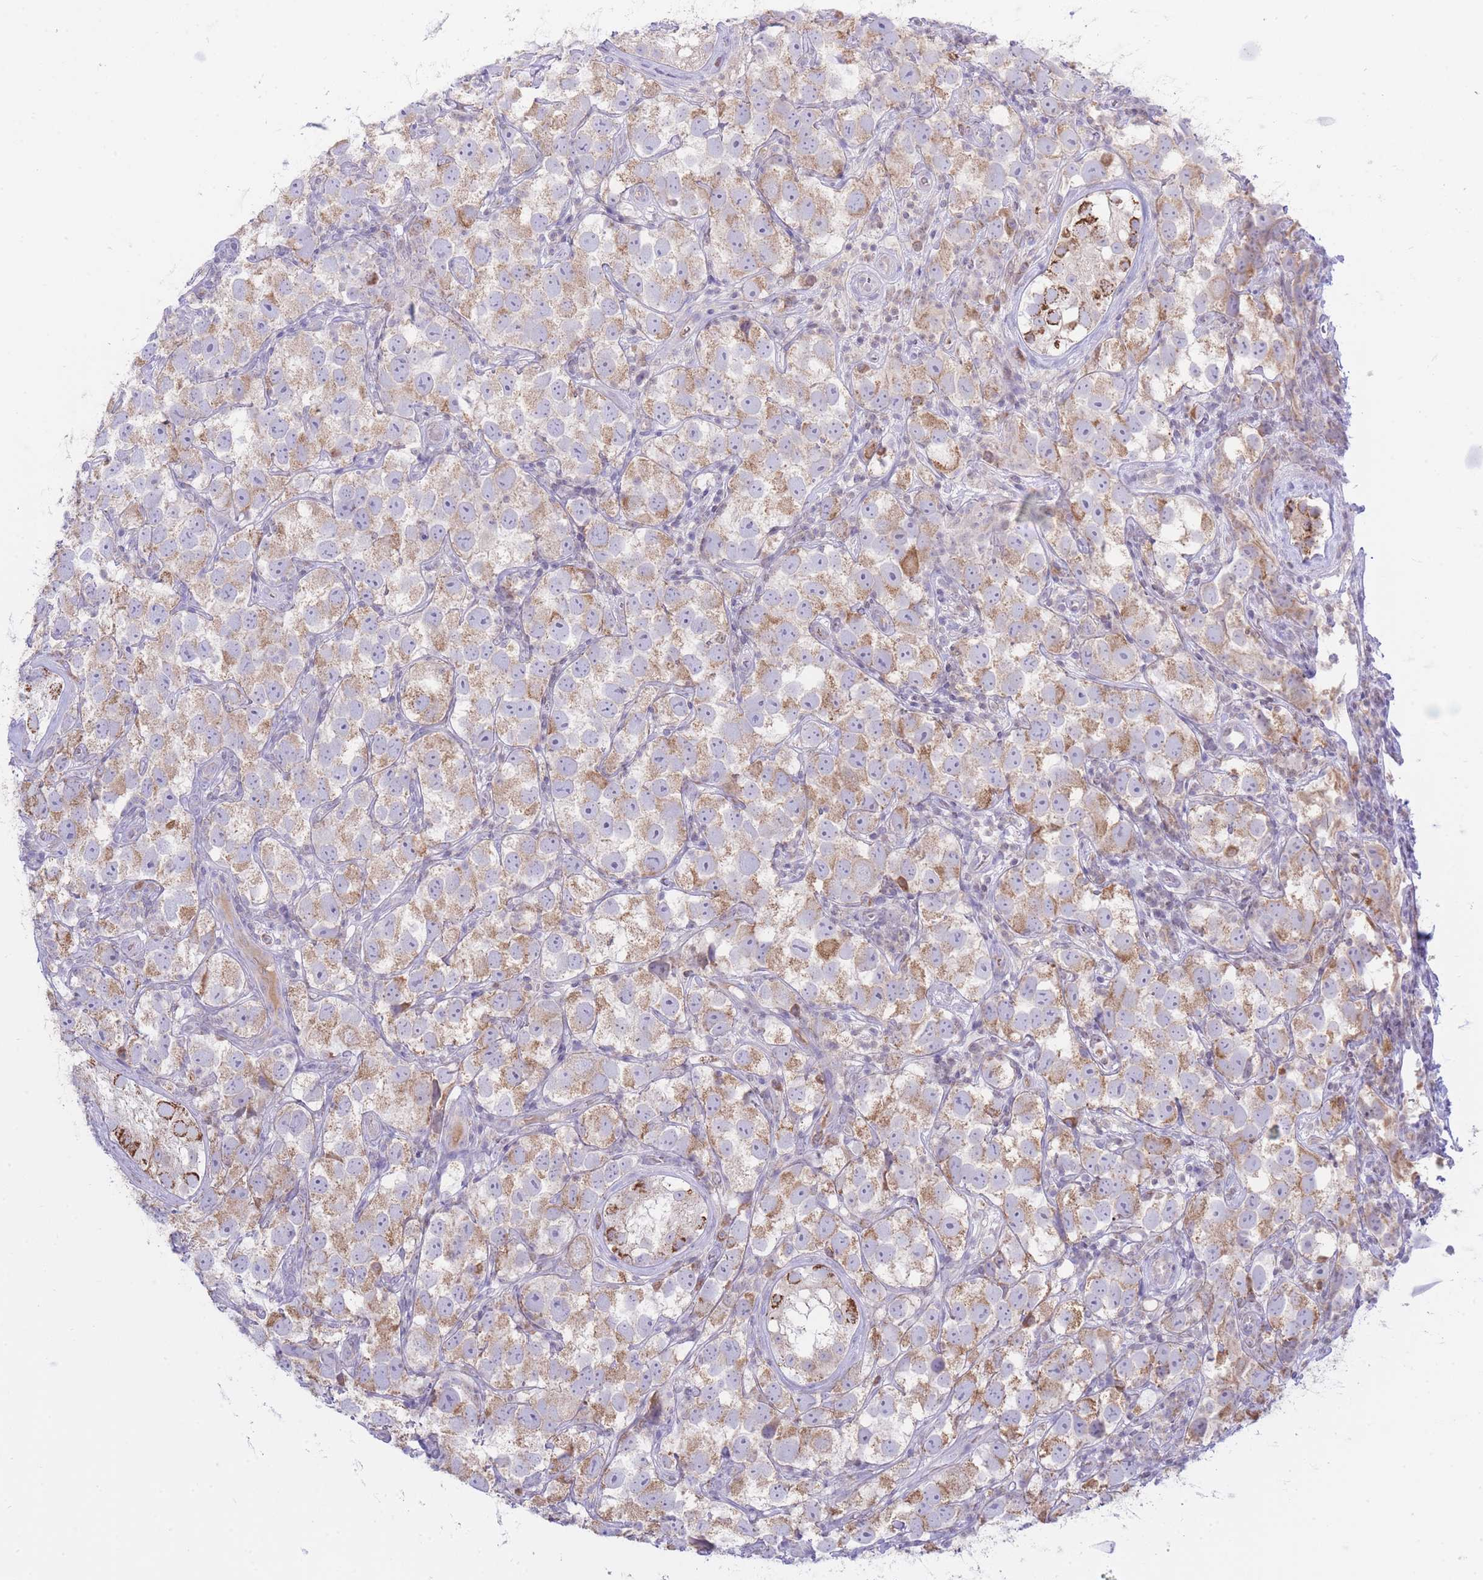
{"staining": {"intensity": "moderate", "quantity": ">75%", "location": "cytoplasmic/membranous"}, "tissue": "testis cancer", "cell_type": "Tumor cells", "image_type": "cancer", "snomed": [{"axis": "morphology", "description": "Seminoma, NOS"}, {"axis": "topography", "description": "Testis"}], "caption": "IHC (DAB) staining of human seminoma (testis) reveals moderate cytoplasmic/membranous protein staining in about >75% of tumor cells.", "gene": "NANP", "patient": {"sex": "male", "age": 26}}